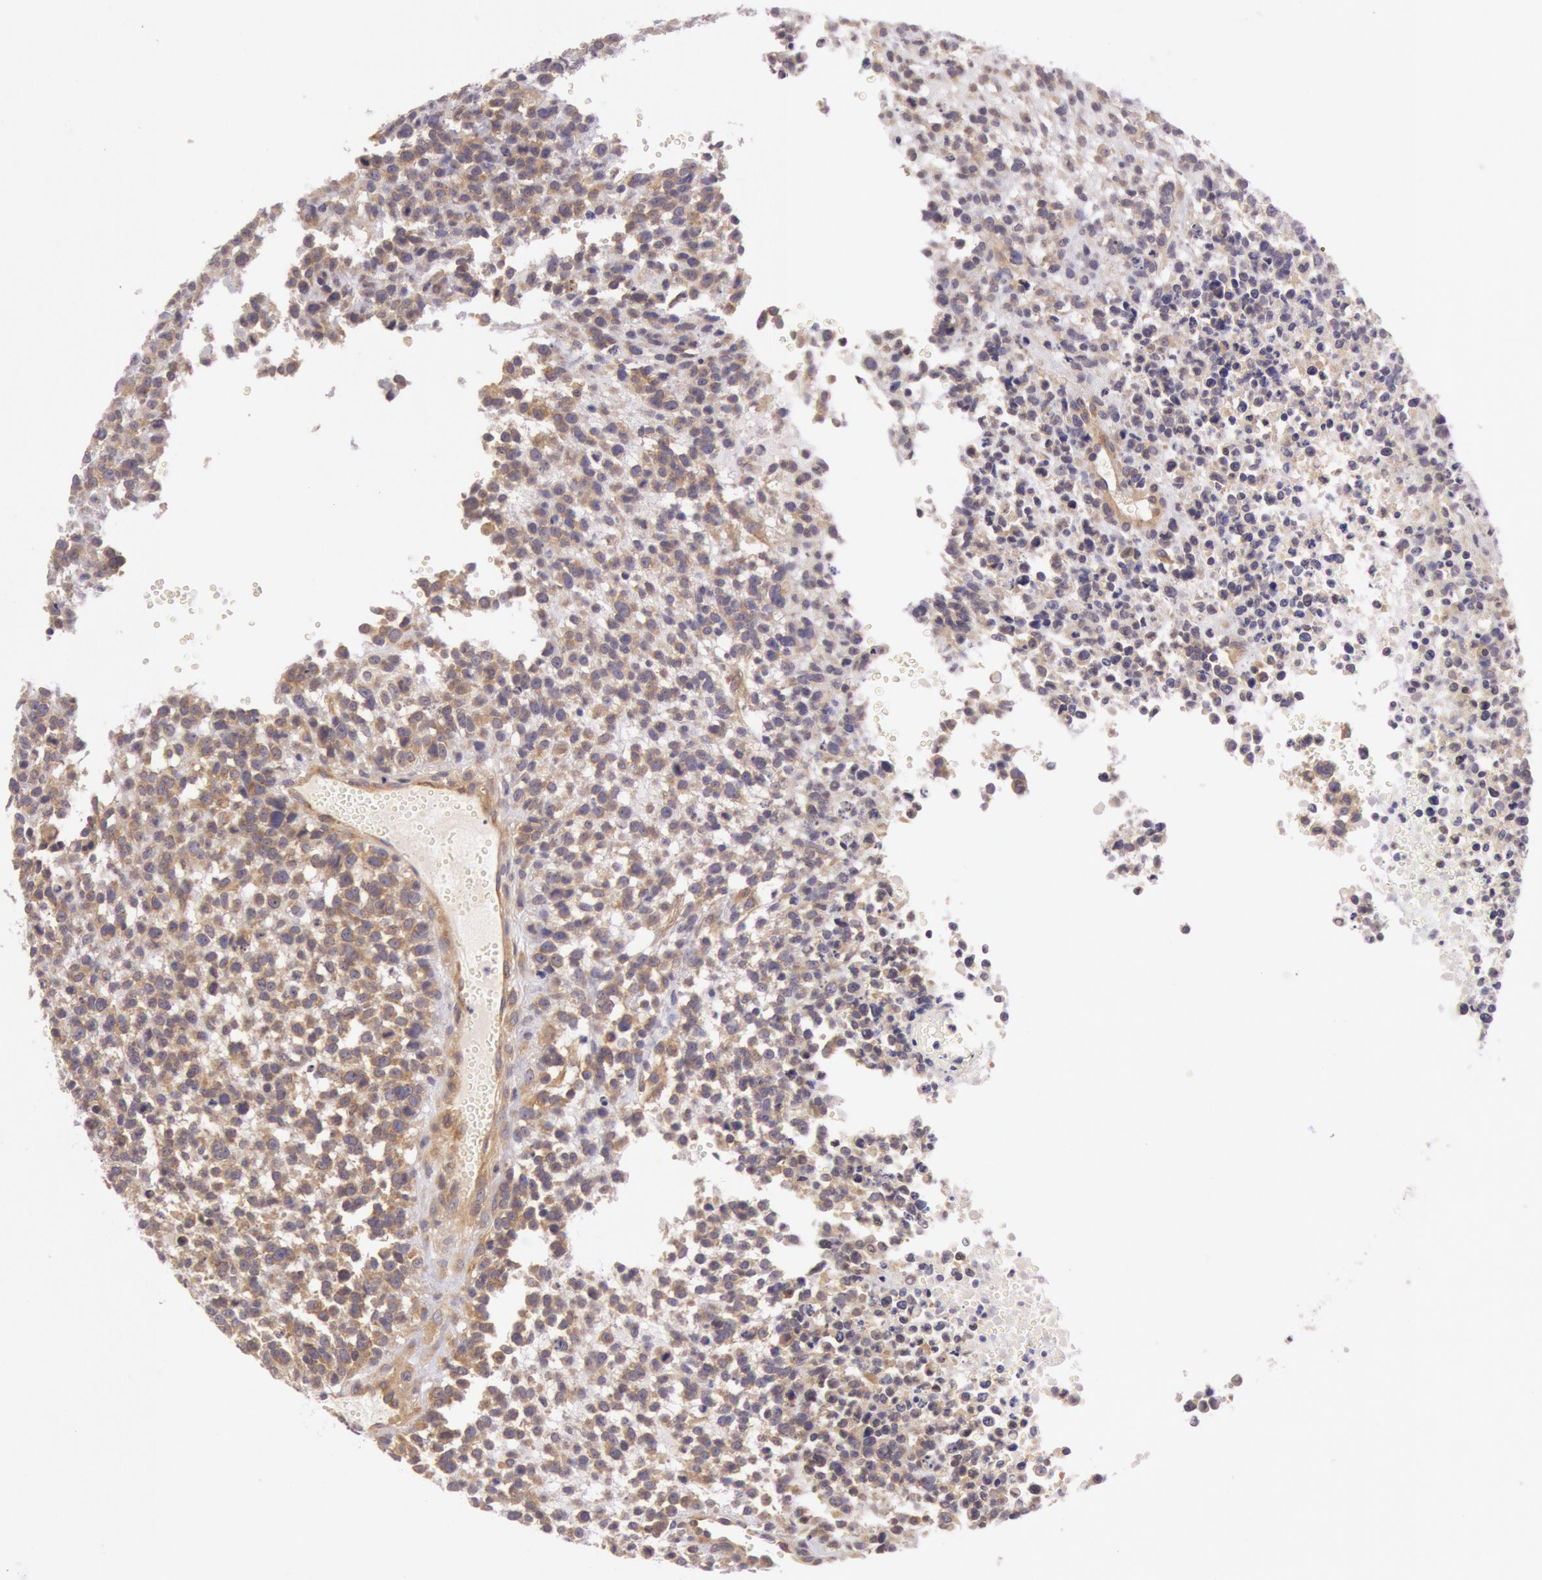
{"staining": {"intensity": "weak", "quantity": "25%-75%", "location": "cytoplasmic/membranous"}, "tissue": "glioma", "cell_type": "Tumor cells", "image_type": "cancer", "snomed": [{"axis": "morphology", "description": "Glioma, malignant, High grade"}, {"axis": "topography", "description": "Brain"}], "caption": "Immunohistochemical staining of glioma exhibits low levels of weak cytoplasmic/membranous protein positivity in about 25%-75% of tumor cells.", "gene": "CHUK", "patient": {"sex": "male", "age": 66}}